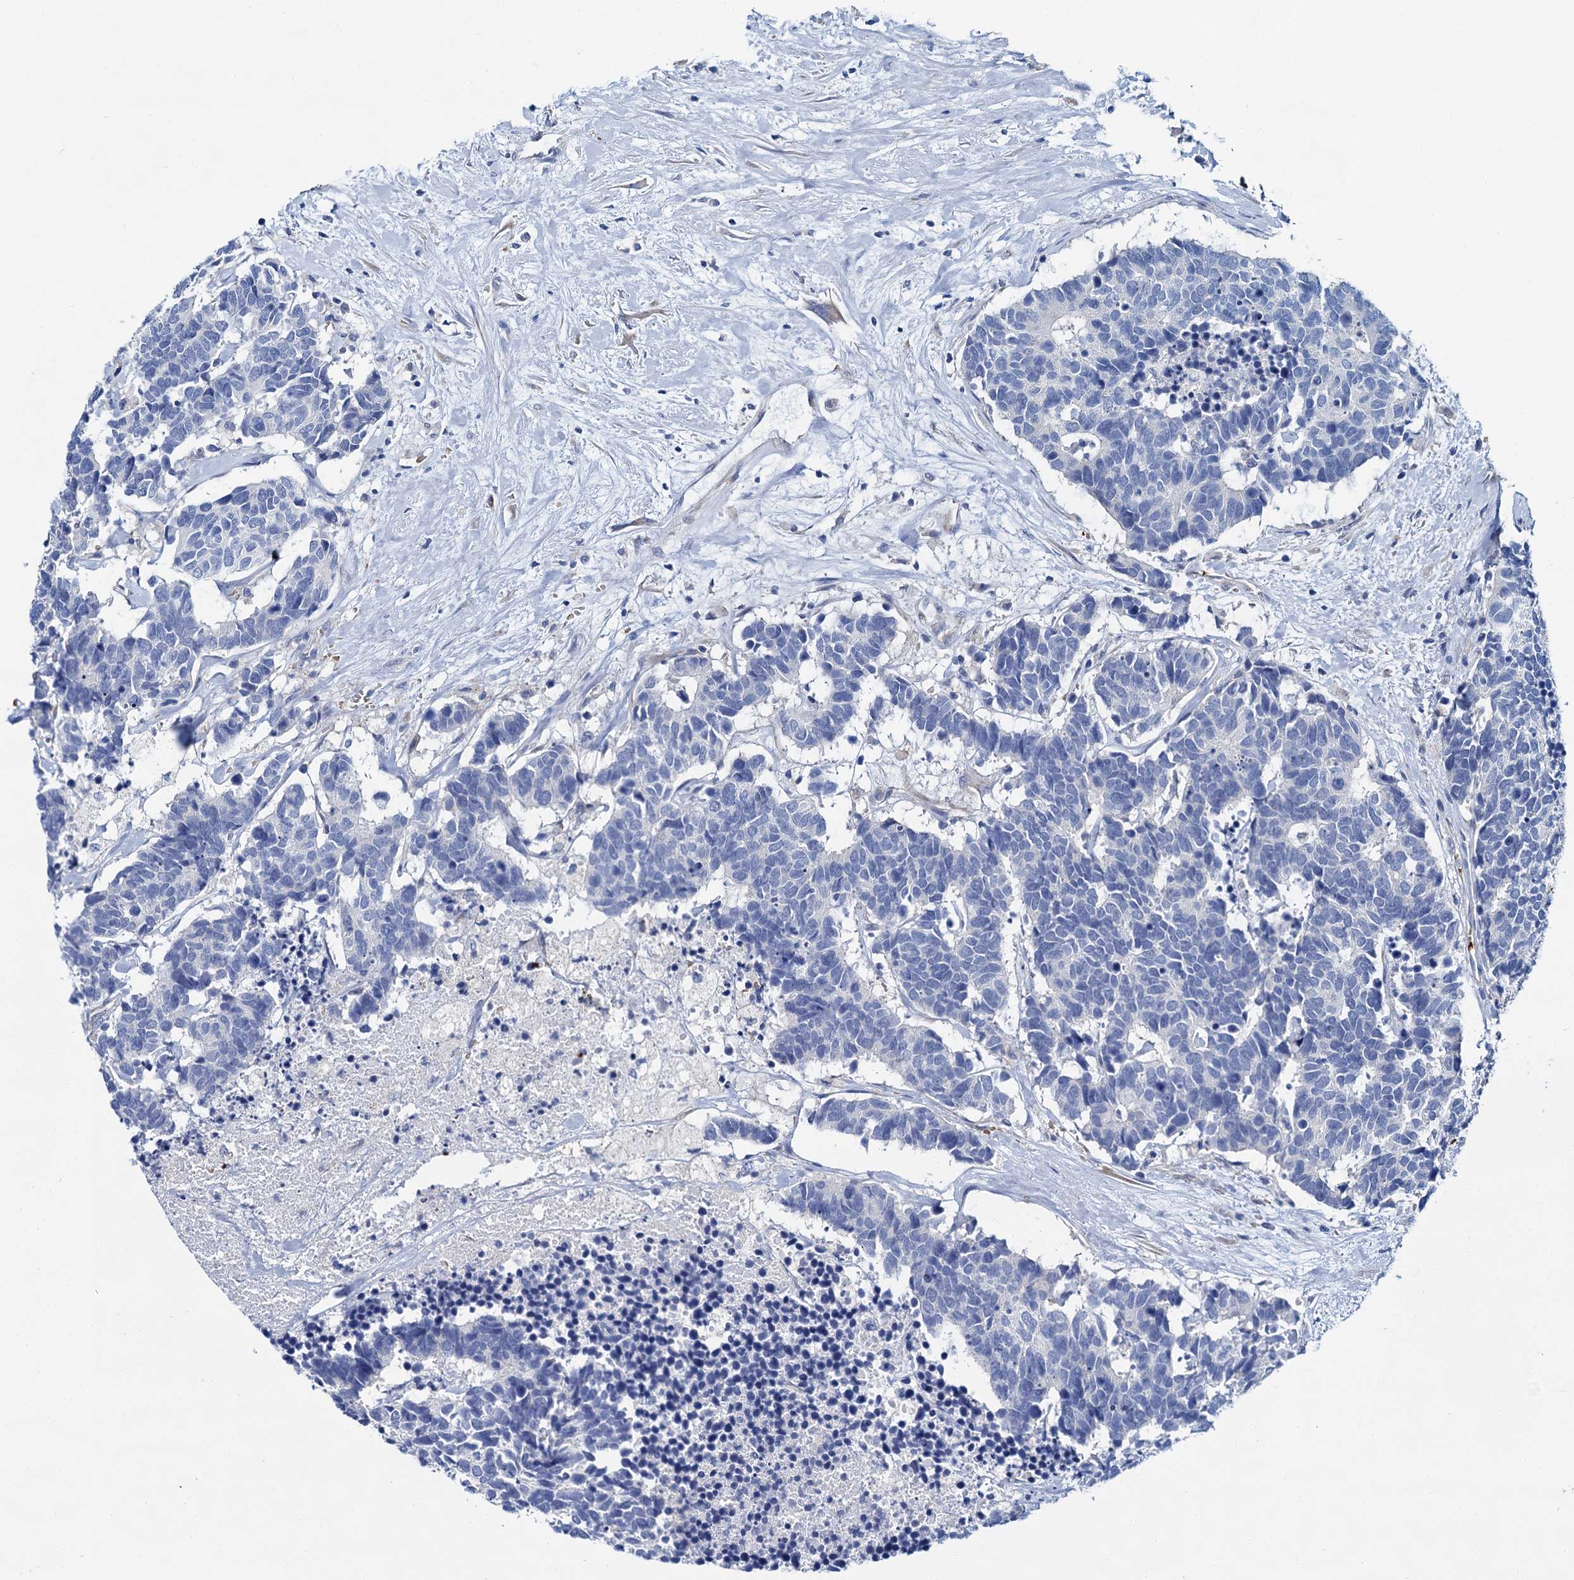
{"staining": {"intensity": "negative", "quantity": "none", "location": "none"}, "tissue": "carcinoid", "cell_type": "Tumor cells", "image_type": "cancer", "snomed": [{"axis": "morphology", "description": "Carcinoma, NOS"}, {"axis": "morphology", "description": "Carcinoid, malignant, NOS"}, {"axis": "topography", "description": "Urinary bladder"}], "caption": "This is a image of IHC staining of carcinoid (malignant), which shows no staining in tumor cells. (Immunohistochemistry, brightfield microscopy, high magnification).", "gene": "ATG2A", "patient": {"sex": "male", "age": 57}}